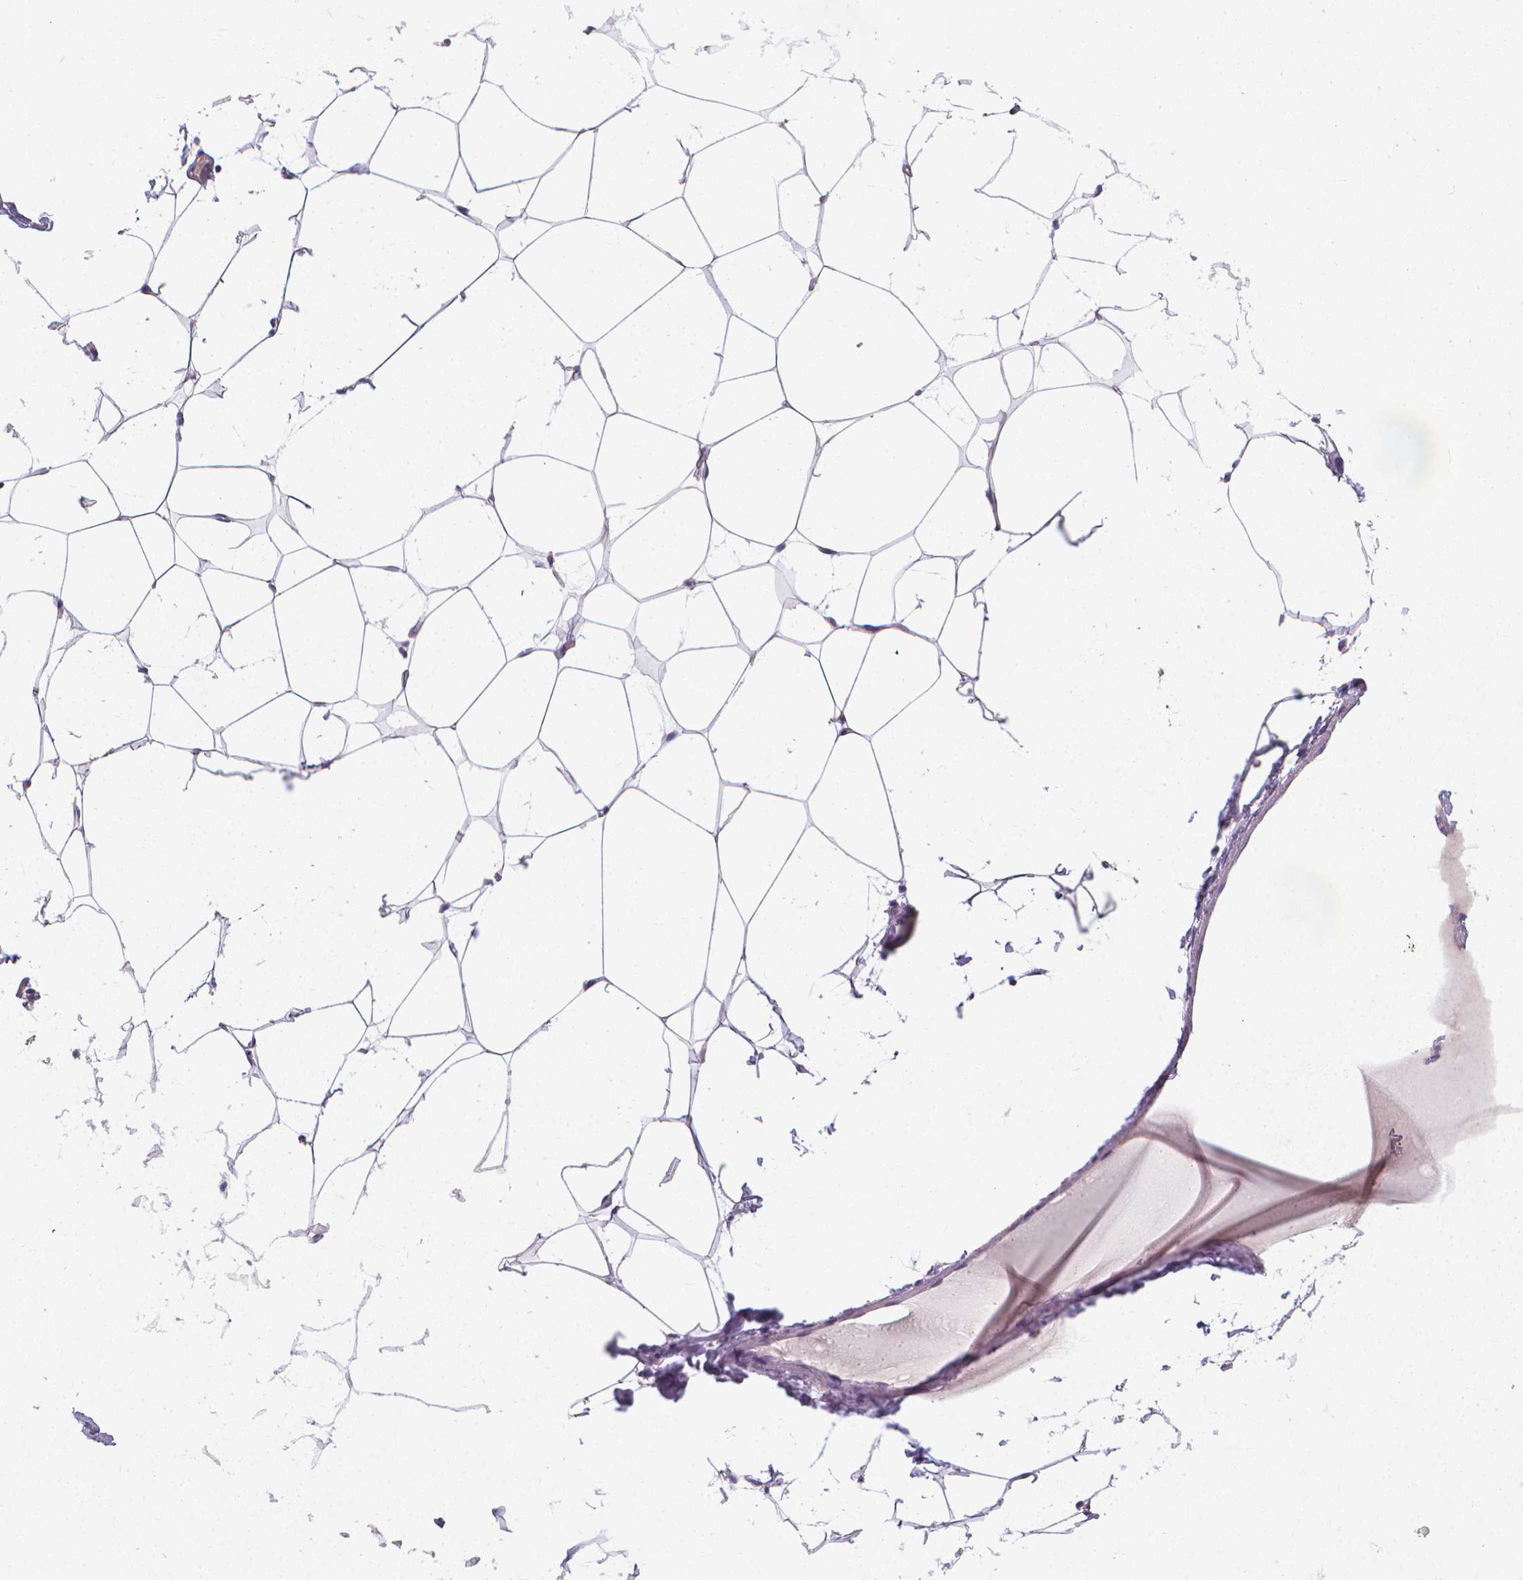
{"staining": {"intensity": "negative", "quantity": "none", "location": "none"}, "tissue": "breast", "cell_type": "Adipocytes", "image_type": "normal", "snomed": [{"axis": "morphology", "description": "Normal tissue, NOS"}, {"axis": "topography", "description": "Breast"}], "caption": "Unremarkable breast was stained to show a protein in brown. There is no significant expression in adipocytes. (DAB IHC visualized using brightfield microscopy, high magnification).", "gene": "XPNPEP2", "patient": {"sex": "female", "age": 32}}